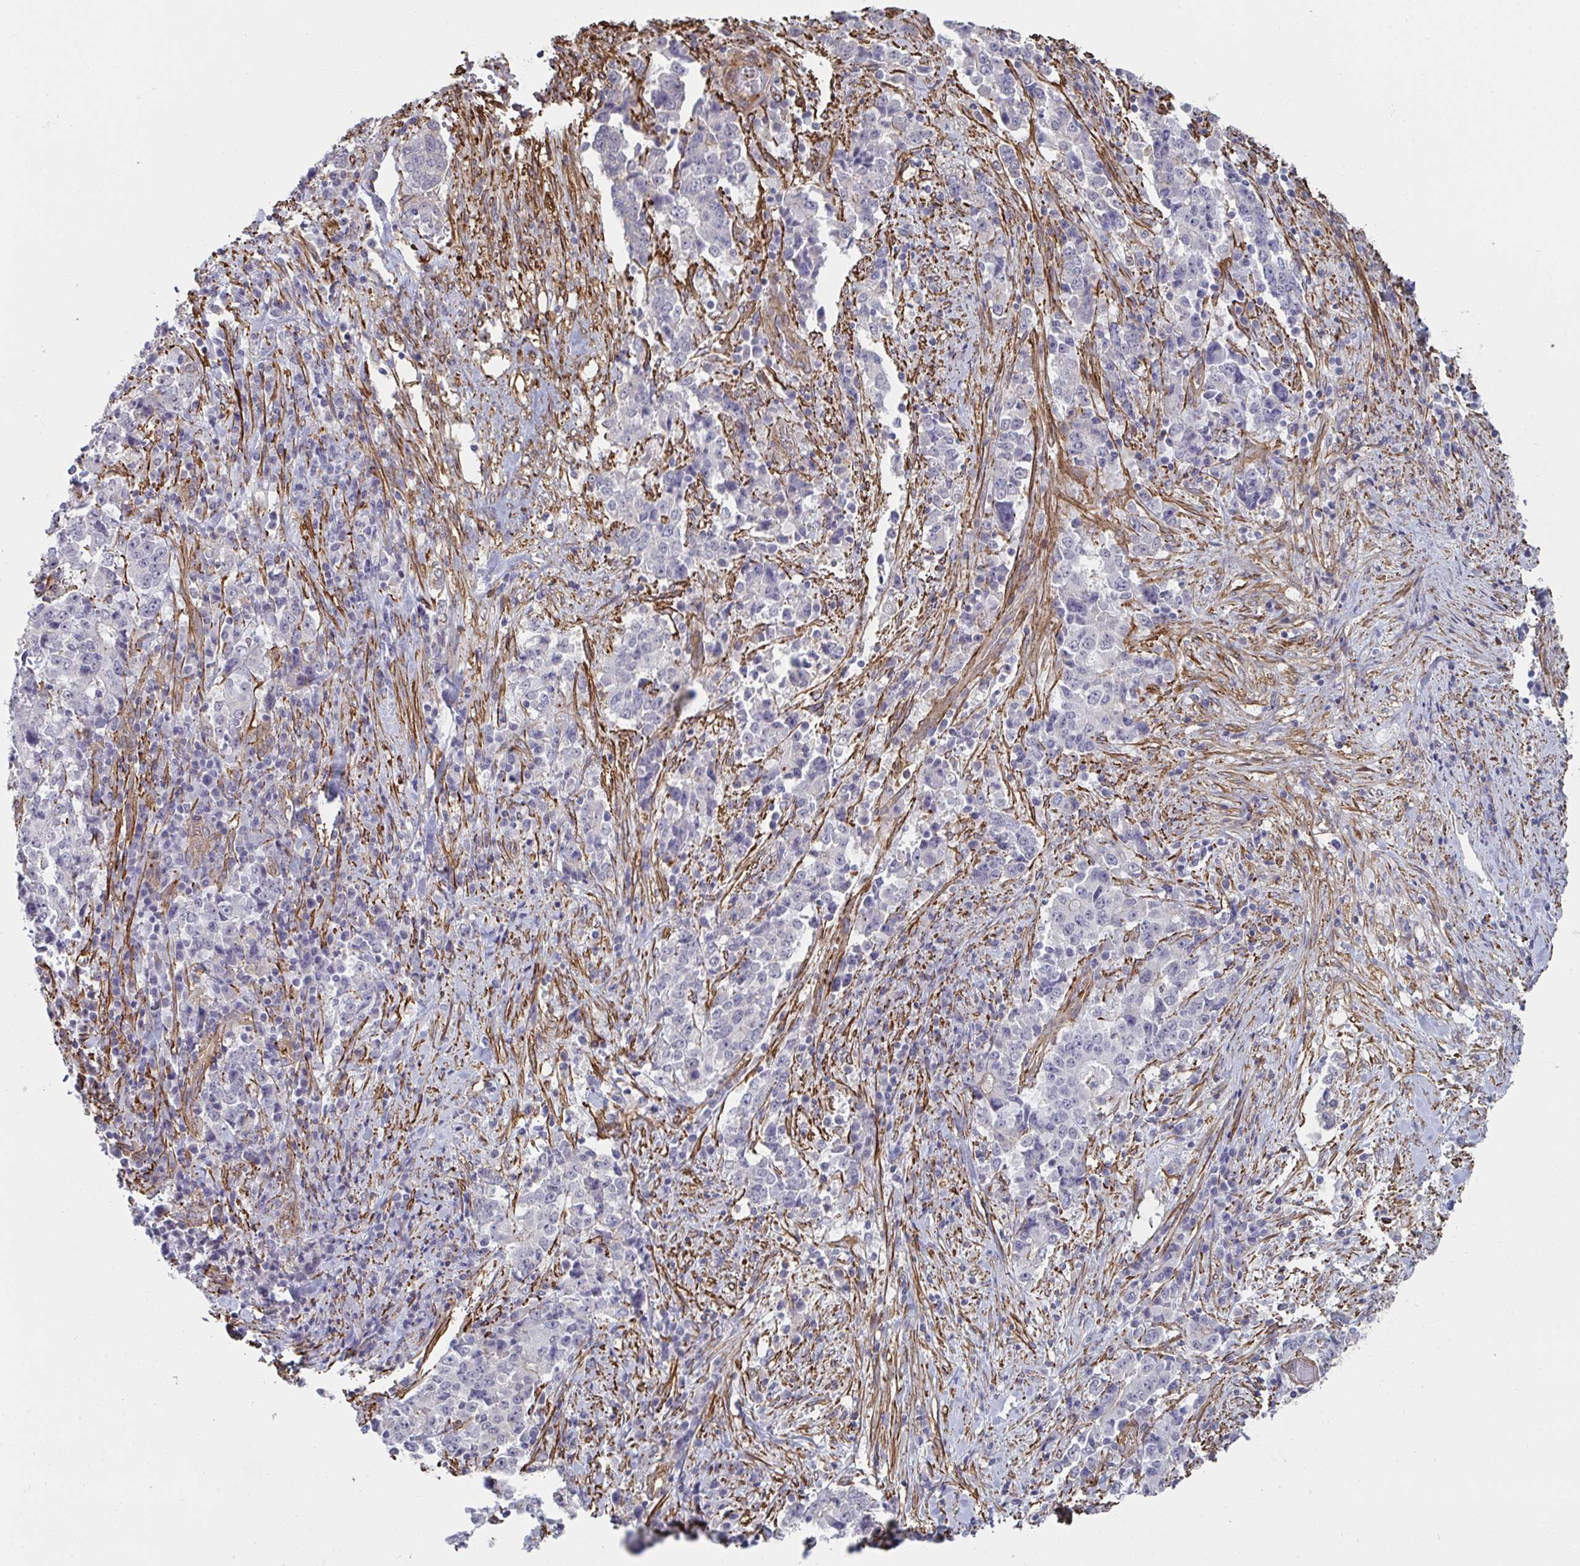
{"staining": {"intensity": "negative", "quantity": "none", "location": "none"}, "tissue": "stomach cancer", "cell_type": "Tumor cells", "image_type": "cancer", "snomed": [{"axis": "morphology", "description": "Normal tissue, NOS"}, {"axis": "morphology", "description": "Adenocarcinoma, NOS"}, {"axis": "topography", "description": "Stomach, upper"}, {"axis": "topography", "description": "Stomach"}], "caption": "The histopathology image demonstrates no staining of tumor cells in stomach cancer. (Stains: DAB (3,3'-diaminobenzidine) IHC with hematoxylin counter stain, Microscopy: brightfield microscopy at high magnification).", "gene": "NEURL4", "patient": {"sex": "male", "age": 59}}